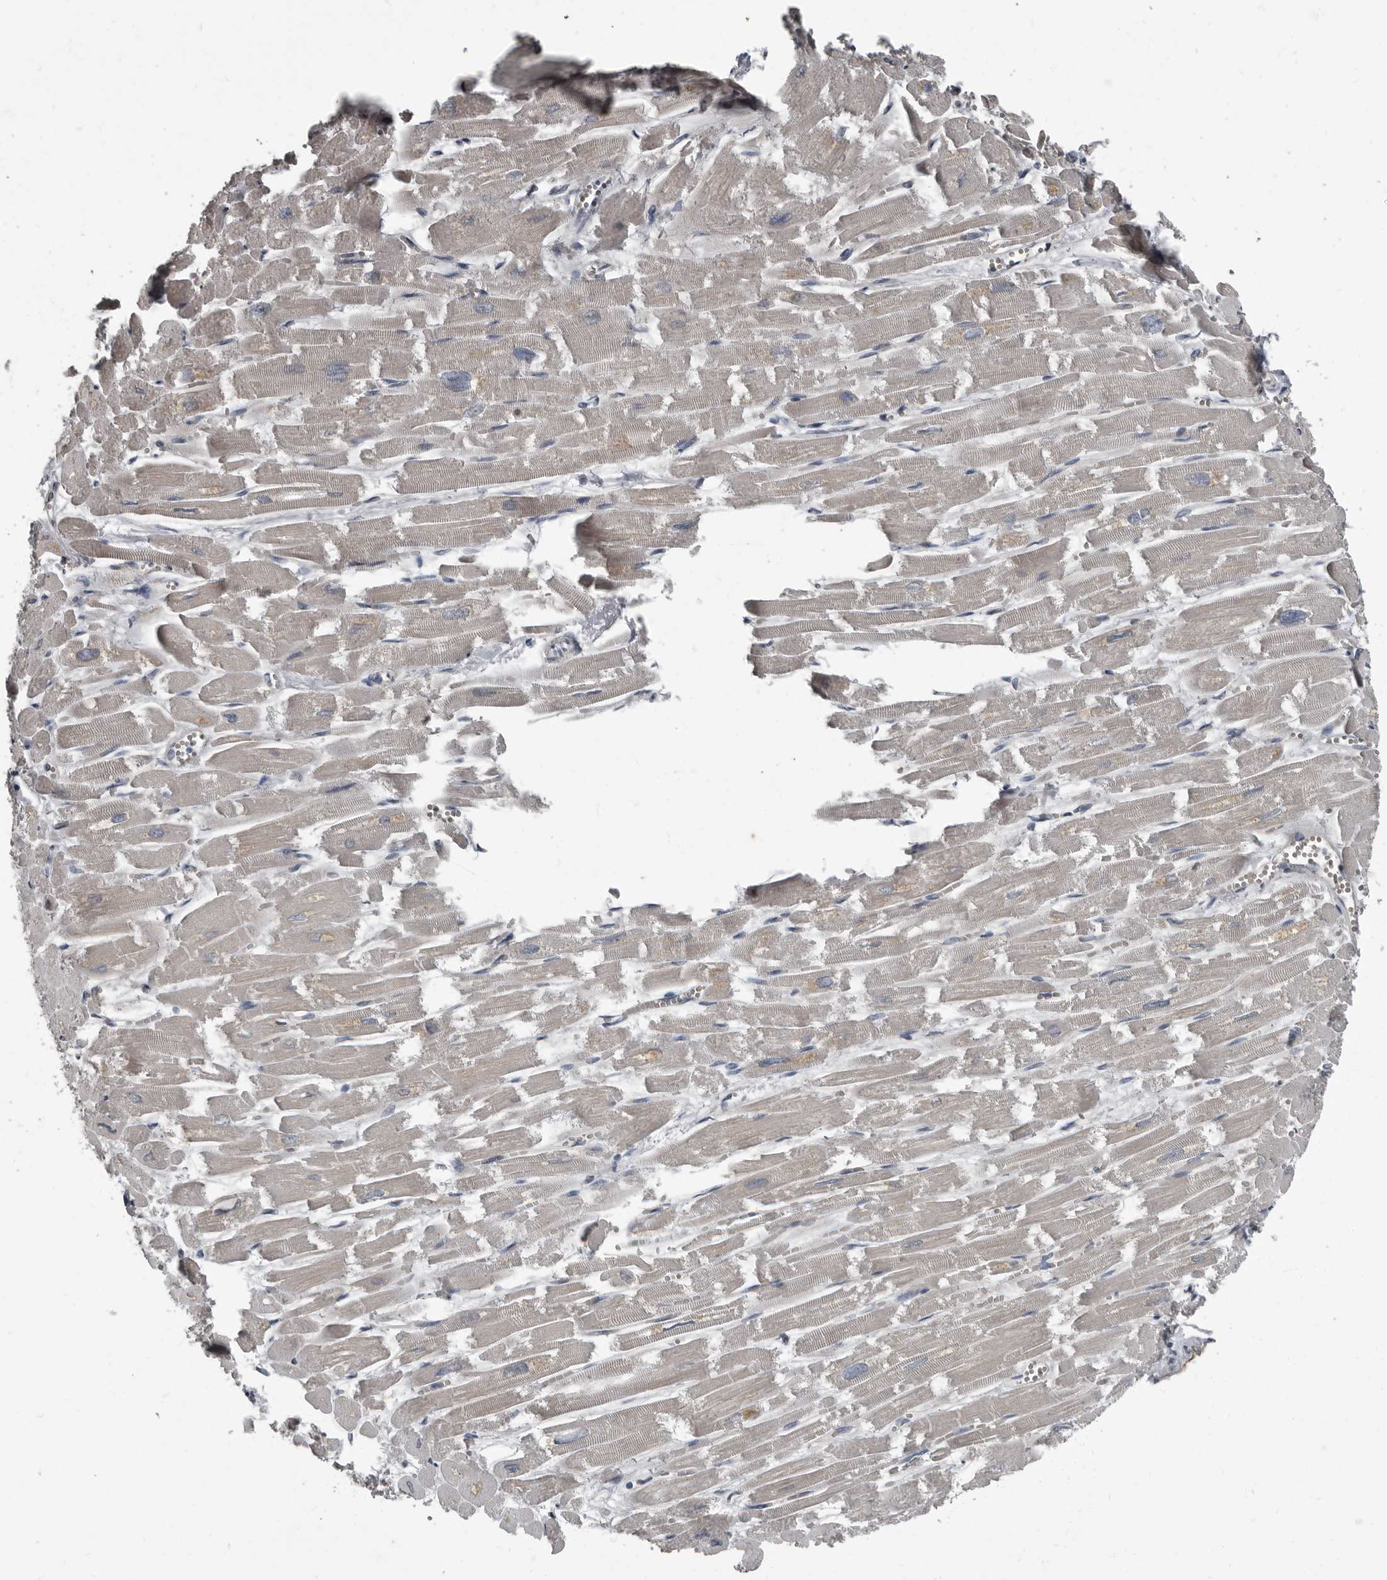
{"staining": {"intensity": "moderate", "quantity": "<25%", "location": "cytoplasmic/membranous"}, "tissue": "heart muscle", "cell_type": "Cardiomyocytes", "image_type": "normal", "snomed": [{"axis": "morphology", "description": "Normal tissue, NOS"}, {"axis": "topography", "description": "Heart"}], "caption": "DAB (3,3'-diaminobenzidine) immunohistochemical staining of normal human heart muscle displays moderate cytoplasmic/membranous protein expression in approximately <25% of cardiomyocytes.", "gene": "TPD52L1", "patient": {"sex": "male", "age": 54}}